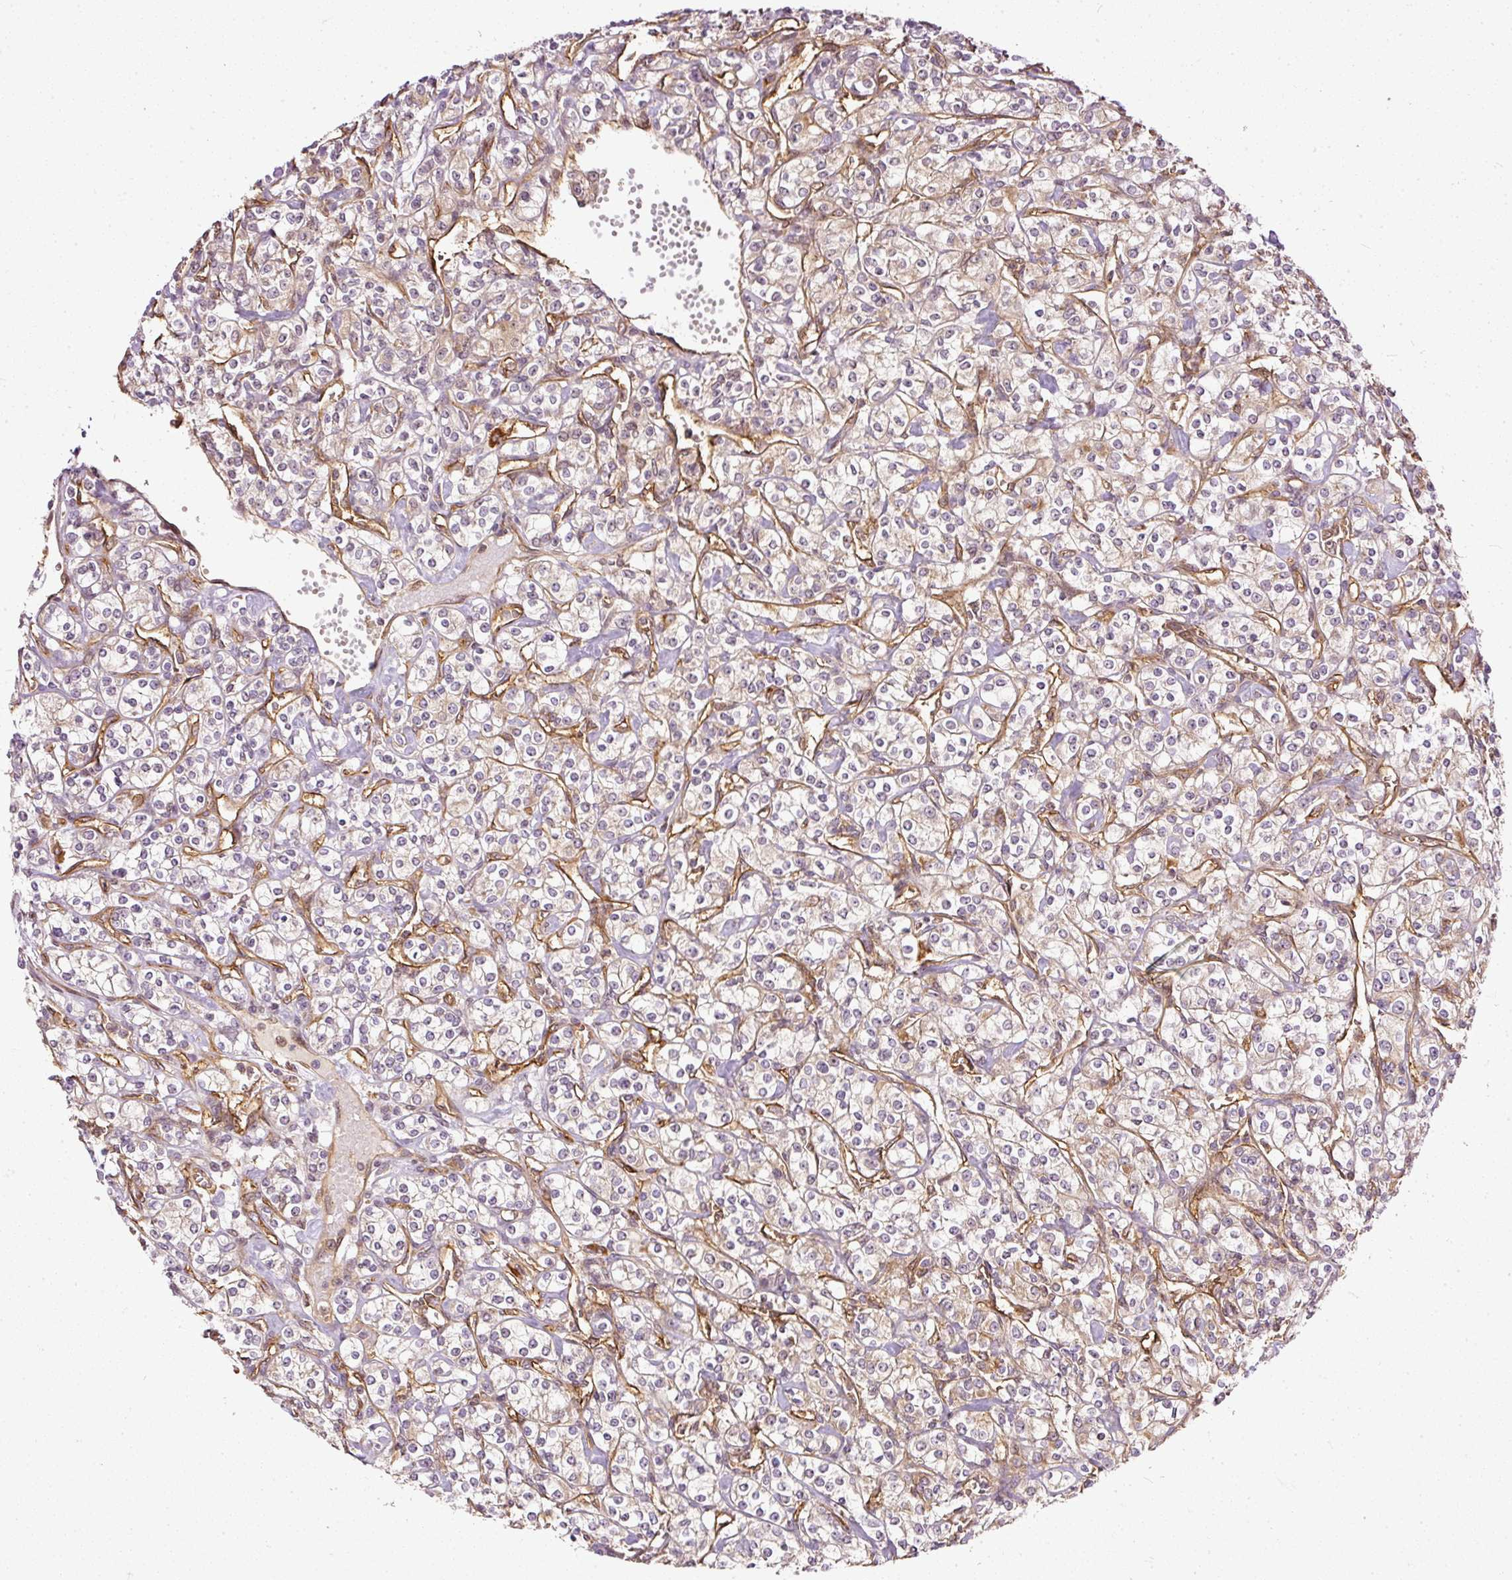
{"staining": {"intensity": "negative", "quantity": "none", "location": "none"}, "tissue": "renal cancer", "cell_type": "Tumor cells", "image_type": "cancer", "snomed": [{"axis": "morphology", "description": "Adenocarcinoma, NOS"}, {"axis": "topography", "description": "Kidney"}], "caption": "Adenocarcinoma (renal) was stained to show a protein in brown. There is no significant expression in tumor cells. Nuclei are stained in blue.", "gene": "MIF4GD", "patient": {"sex": "male", "age": 77}}